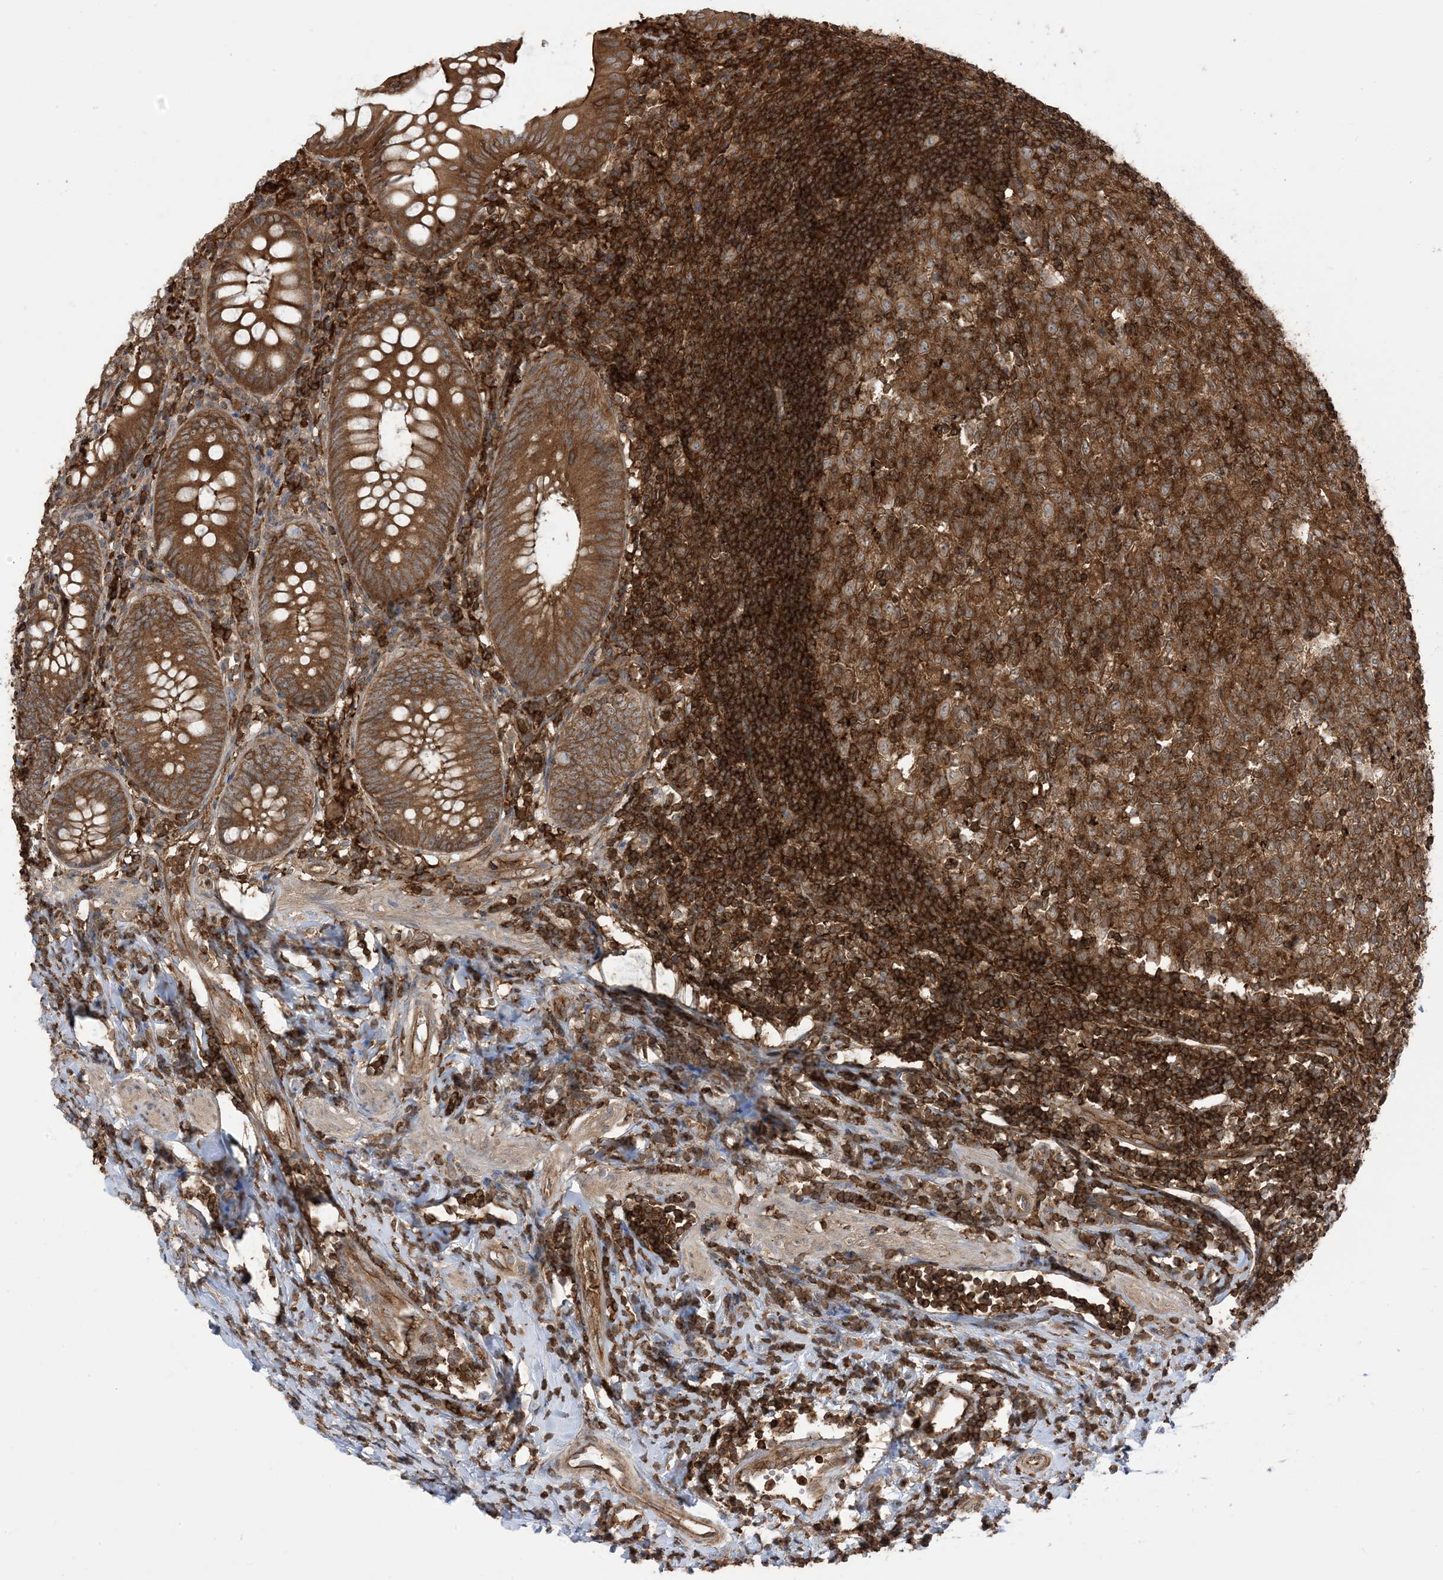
{"staining": {"intensity": "strong", "quantity": ">75%", "location": "cytoplasmic/membranous"}, "tissue": "appendix", "cell_type": "Glandular cells", "image_type": "normal", "snomed": [{"axis": "morphology", "description": "Normal tissue, NOS"}, {"axis": "topography", "description": "Appendix"}], "caption": "Immunohistochemical staining of normal appendix displays high levels of strong cytoplasmic/membranous staining in approximately >75% of glandular cells.", "gene": "CAPZB", "patient": {"sex": "female", "age": 54}}